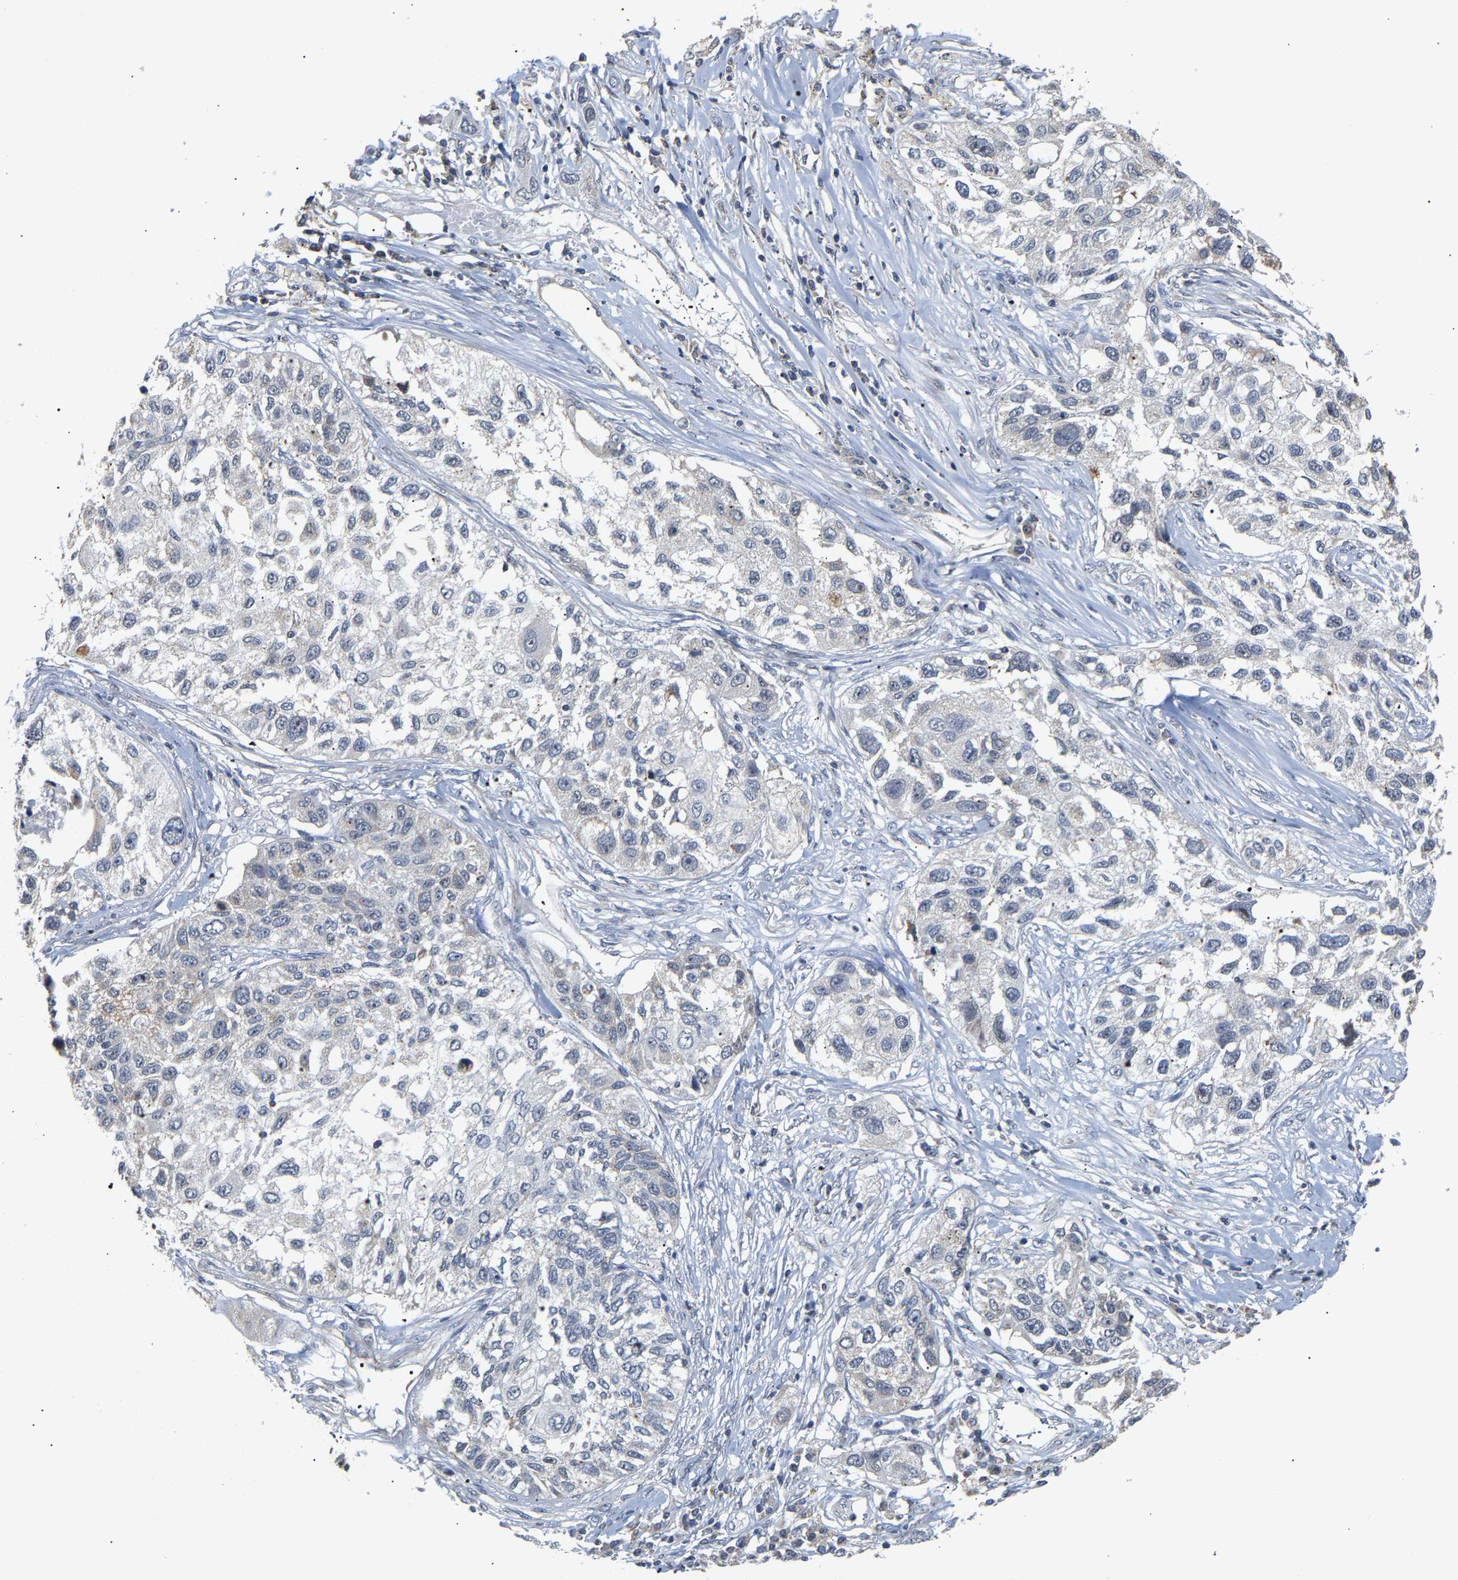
{"staining": {"intensity": "weak", "quantity": "<25%", "location": "cytoplasmic/membranous"}, "tissue": "lung cancer", "cell_type": "Tumor cells", "image_type": "cancer", "snomed": [{"axis": "morphology", "description": "Squamous cell carcinoma, NOS"}, {"axis": "topography", "description": "Lung"}], "caption": "Immunohistochemistry of human squamous cell carcinoma (lung) exhibits no expression in tumor cells.", "gene": "PCNT", "patient": {"sex": "male", "age": 71}}